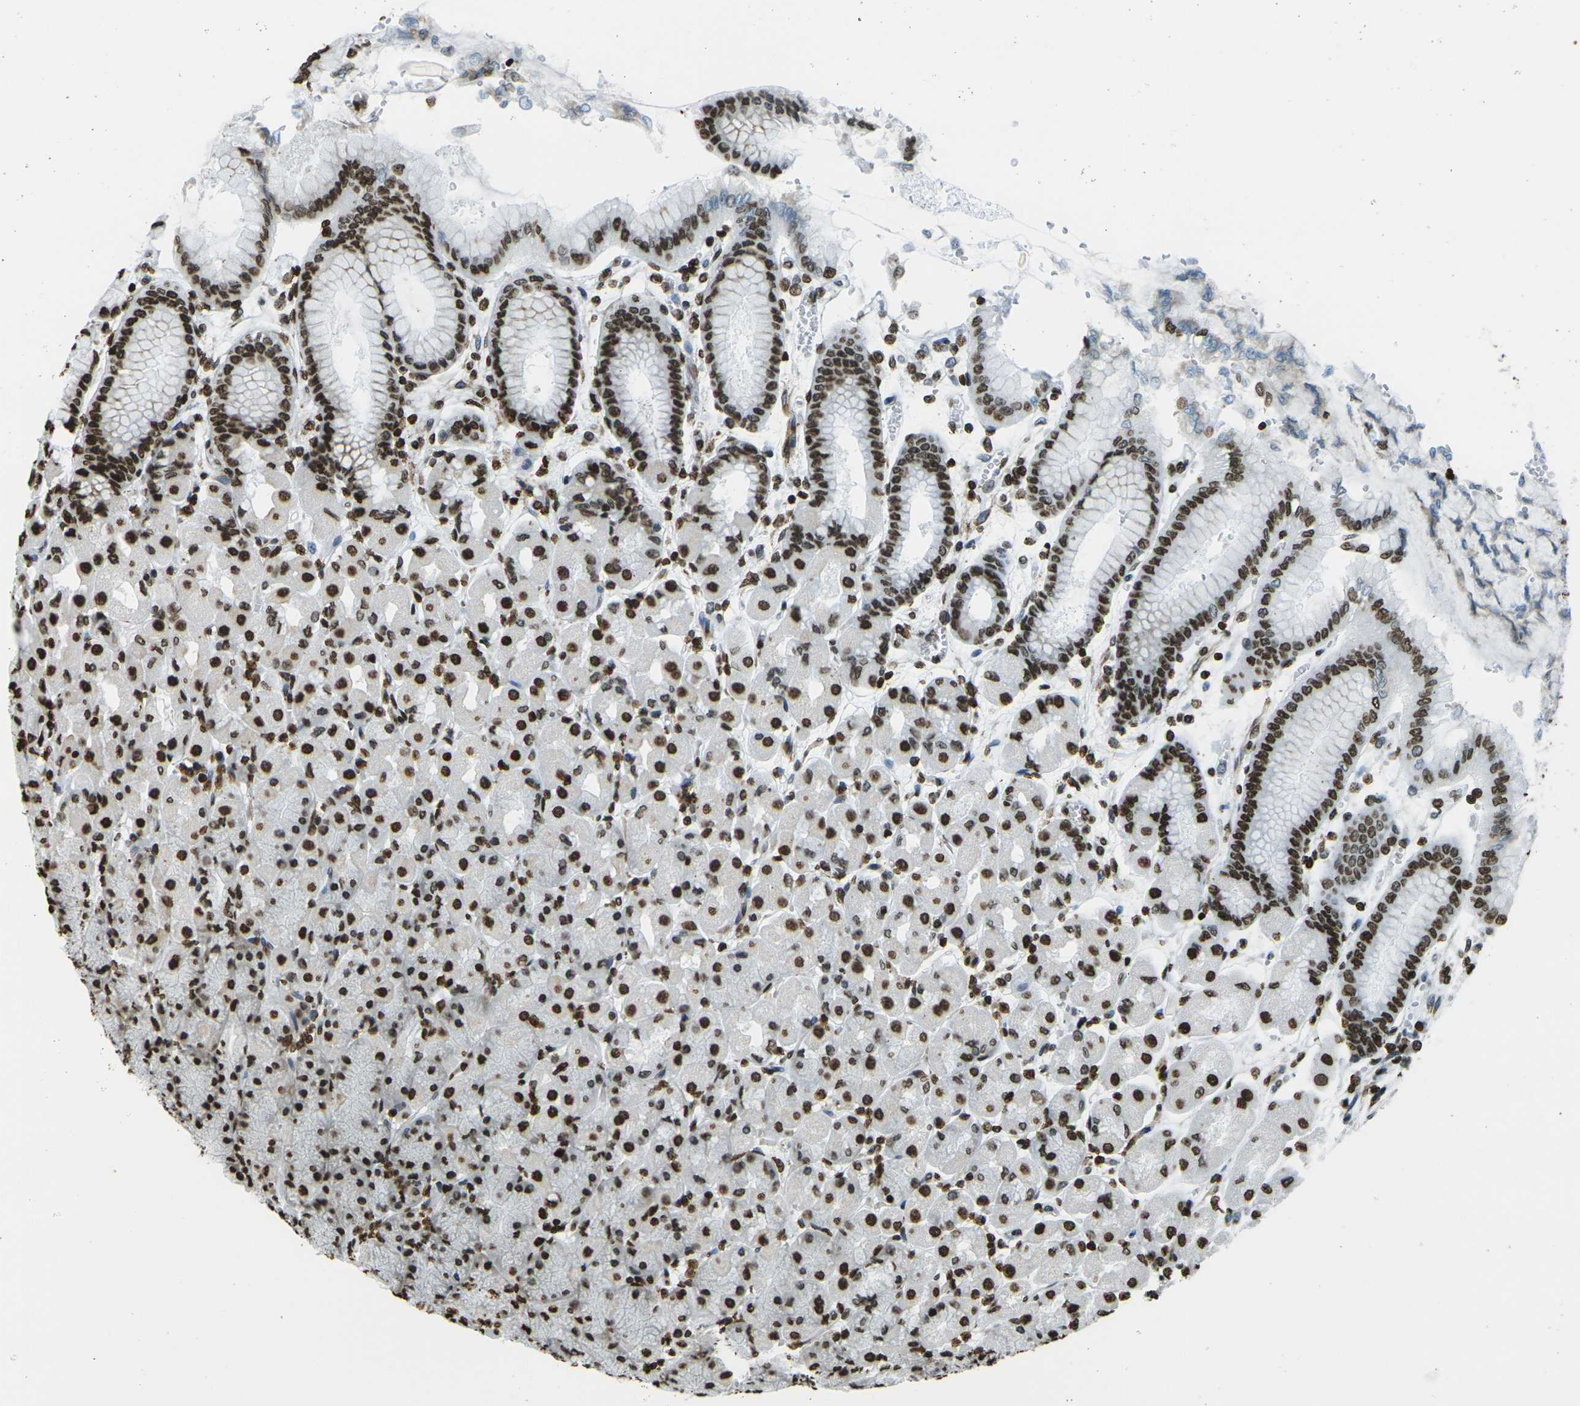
{"staining": {"intensity": "strong", "quantity": ">75%", "location": "nuclear"}, "tissue": "stomach", "cell_type": "Glandular cells", "image_type": "normal", "snomed": [{"axis": "morphology", "description": "Normal tissue, NOS"}, {"axis": "topography", "description": "Stomach, upper"}], "caption": "High-power microscopy captured an IHC image of unremarkable stomach, revealing strong nuclear staining in about >75% of glandular cells. (DAB (3,3'-diaminobenzidine) IHC, brown staining for protein, blue staining for nuclei).", "gene": "H1", "patient": {"sex": "female", "age": 56}}